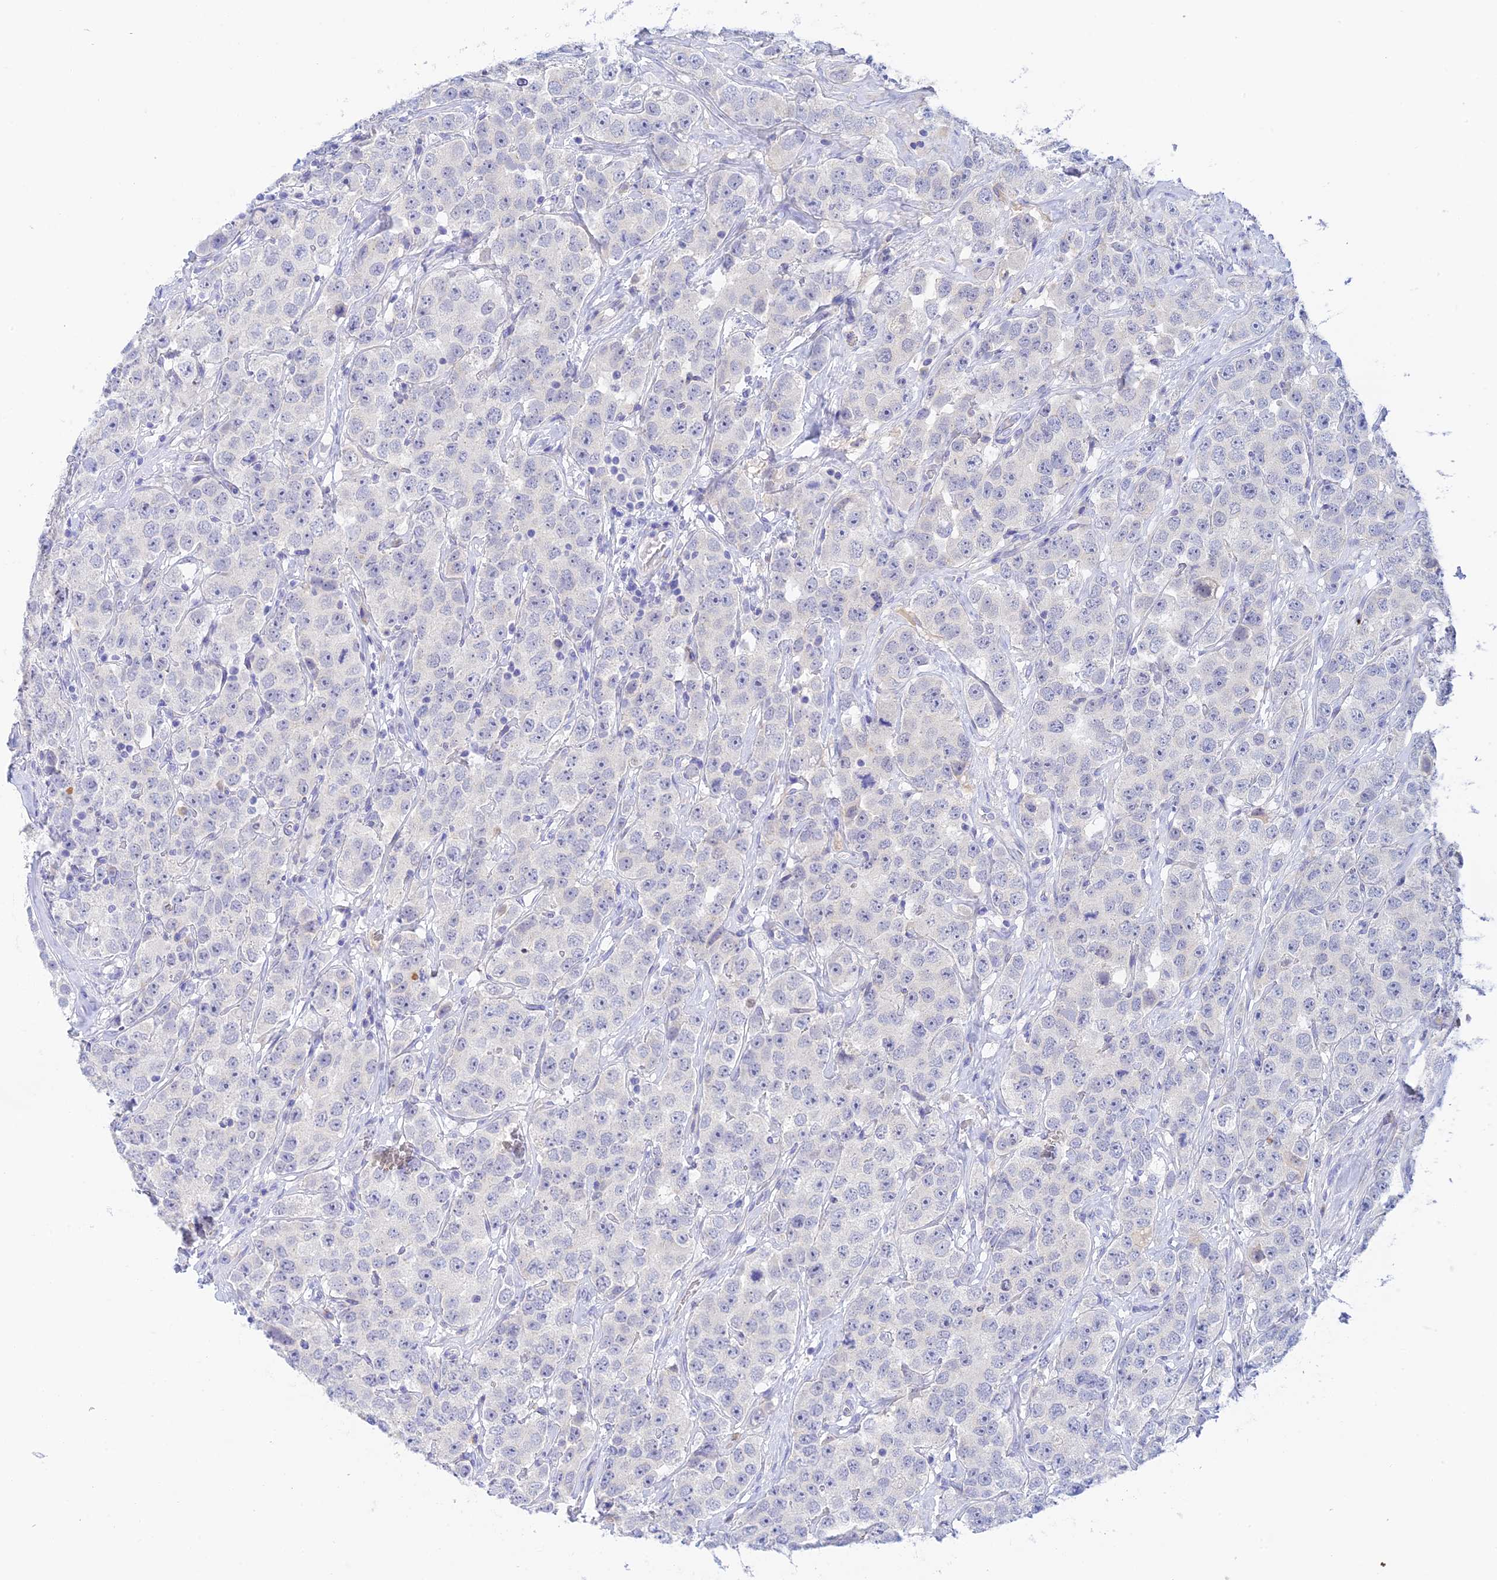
{"staining": {"intensity": "negative", "quantity": "none", "location": "none"}, "tissue": "testis cancer", "cell_type": "Tumor cells", "image_type": "cancer", "snomed": [{"axis": "morphology", "description": "Seminoma, NOS"}, {"axis": "topography", "description": "Testis"}], "caption": "Human testis cancer (seminoma) stained for a protein using immunohistochemistry demonstrates no positivity in tumor cells.", "gene": "INTS13", "patient": {"sex": "male", "age": 28}}